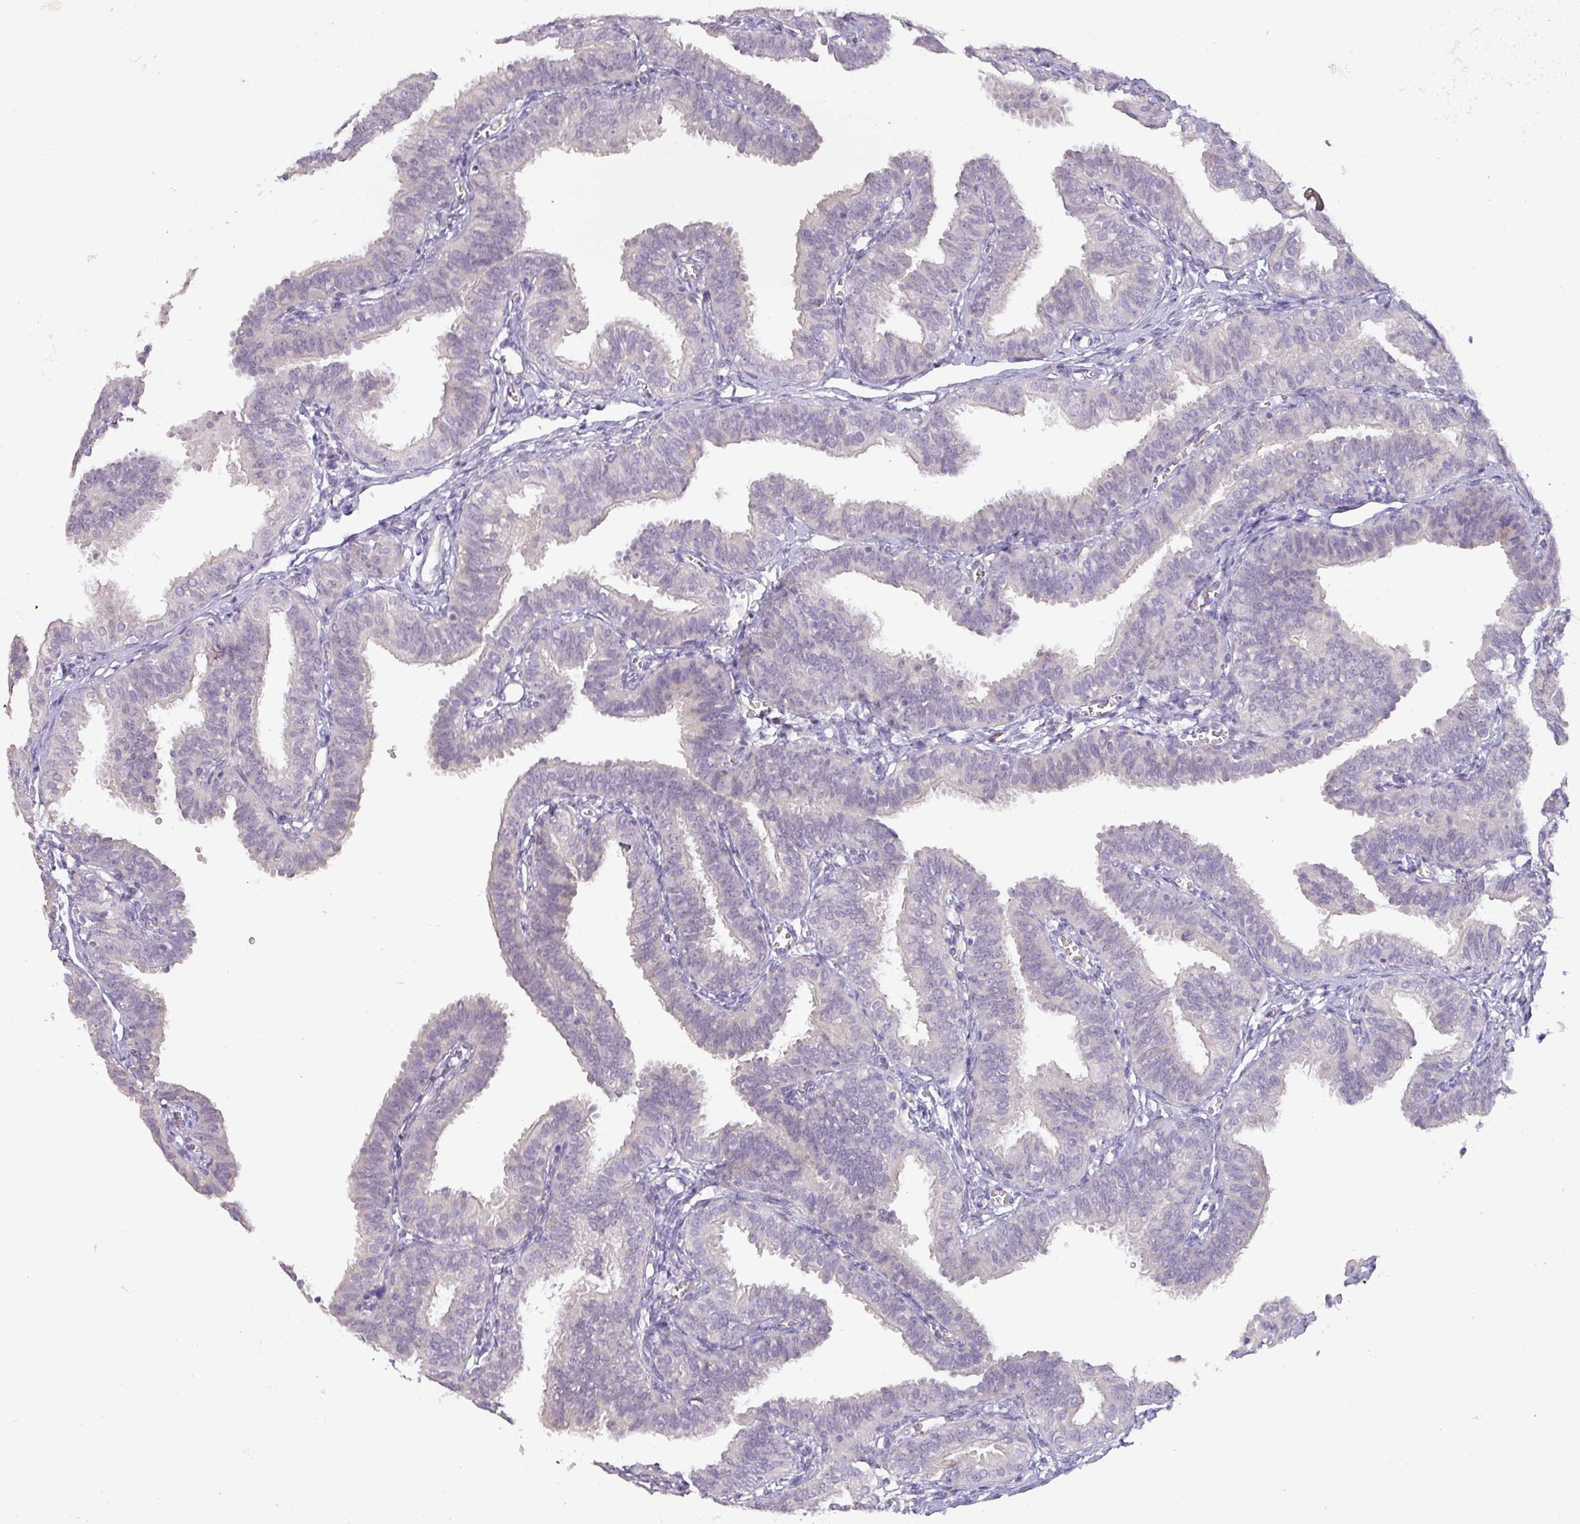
{"staining": {"intensity": "negative", "quantity": "none", "location": "none"}, "tissue": "fallopian tube", "cell_type": "Glandular cells", "image_type": "normal", "snomed": [{"axis": "morphology", "description": "Normal tissue, NOS"}, {"axis": "topography", "description": "Fallopian tube"}], "caption": "Unremarkable fallopian tube was stained to show a protein in brown. There is no significant expression in glandular cells. (Stains: DAB (3,3'-diaminobenzidine) immunohistochemistry with hematoxylin counter stain, Microscopy: brightfield microscopy at high magnification).", "gene": "DRD5", "patient": {"sex": "female", "age": 35}}